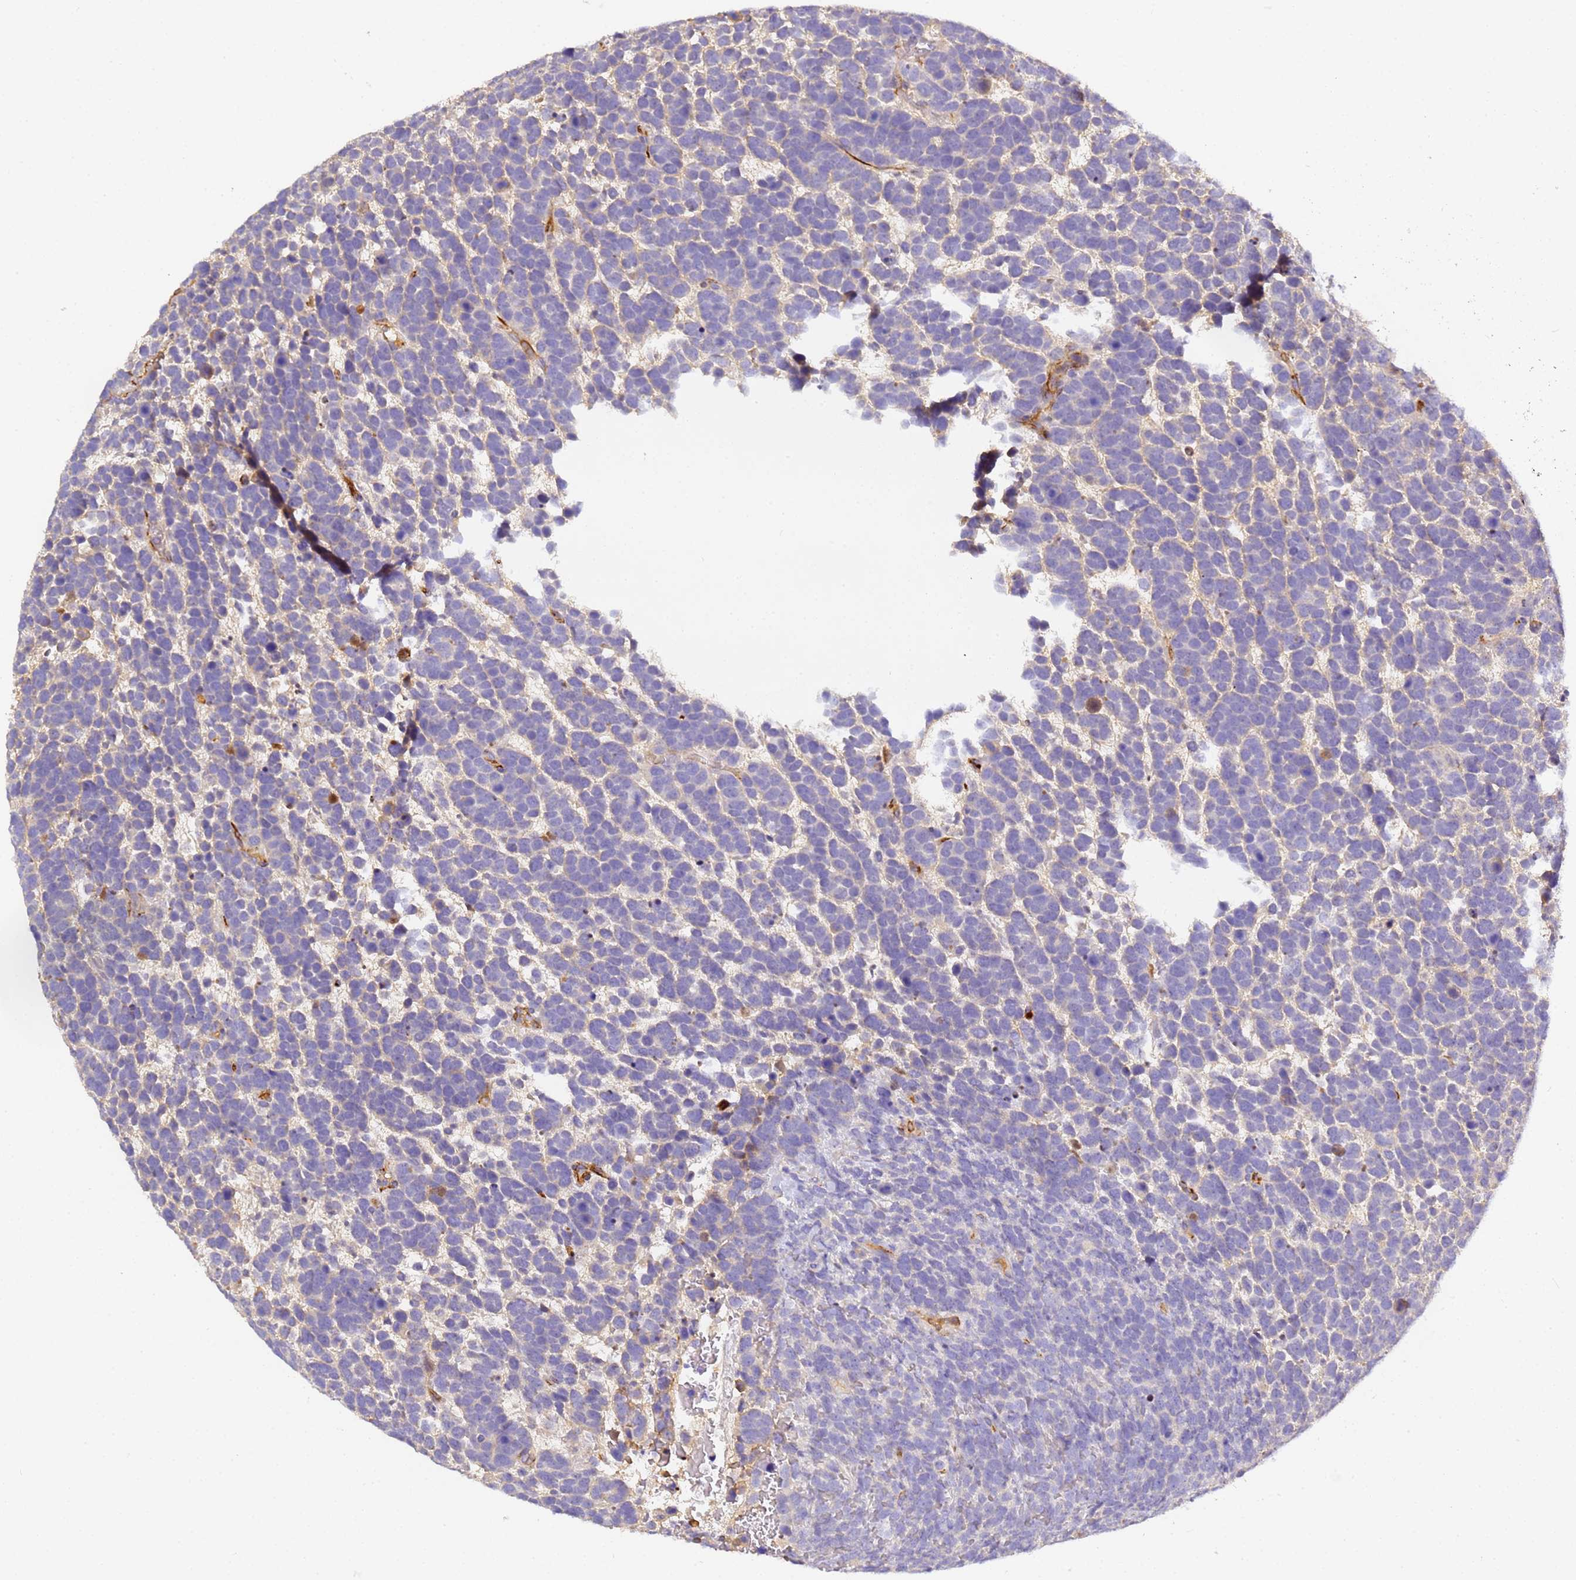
{"staining": {"intensity": "moderate", "quantity": "<25%", "location": "cytoplasmic/membranous"}, "tissue": "urothelial cancer", "cell_type": "Tumor cells", "image_type": "cancer", "snomed": [{"axis": "morphology", "description": "Urothelial carcinoma, High grade"}, {"axis": "topography", "description": "Urinary bladder"}], "caption": "Immunohistochemistry (IHC) (DAB (3,3'-diaminobenzidine)) staining of urothelial carcinoma (high-grade) exhibits moderate cytoplasmic/membranous protein staining in about <25% of tumor cells. (DAB (3,3'-diaminobenzidine) IHC, brown staining for protein, blue staining for nuclei).", "gene": "CFH", "patient": {"sex": "female", "age": 82}}